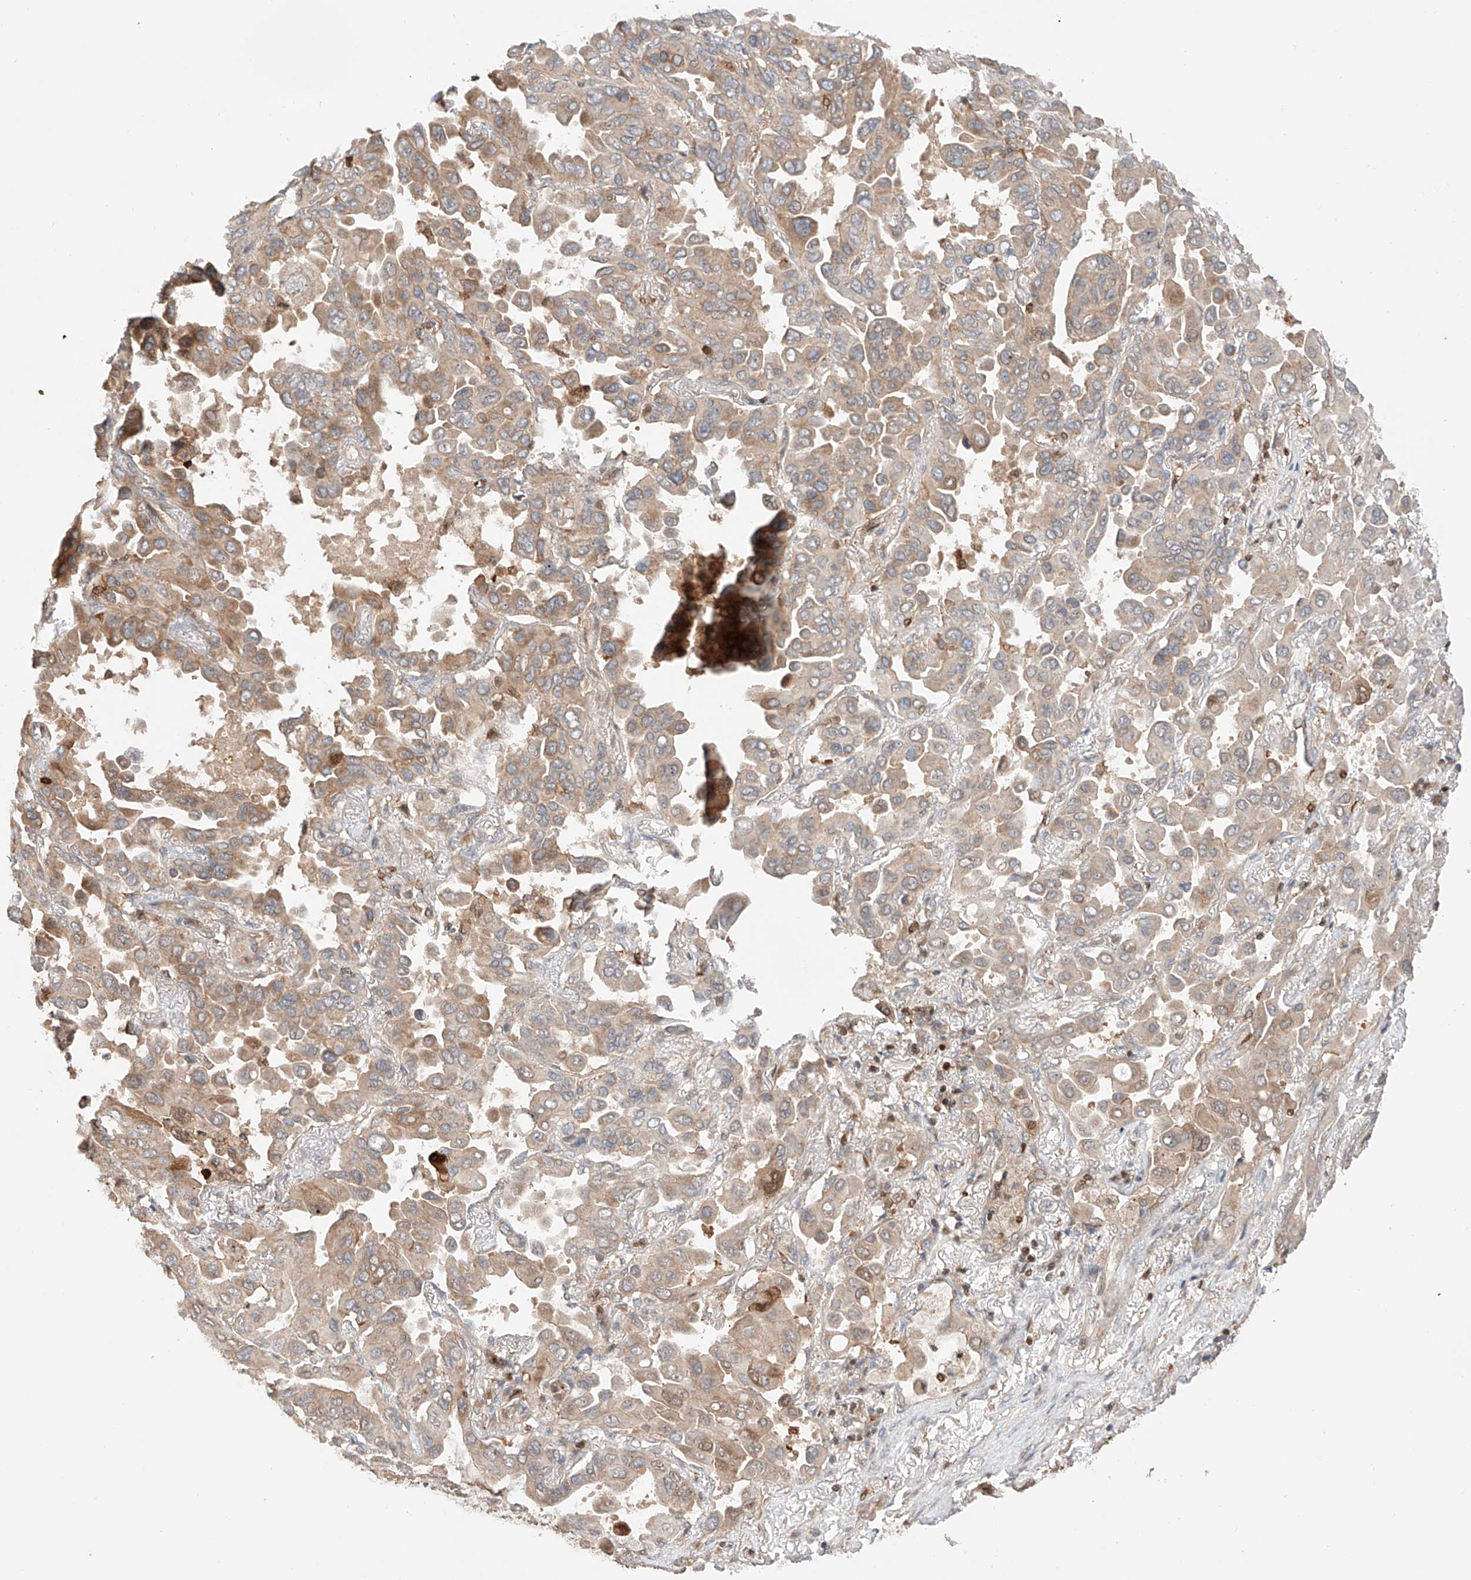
{"staining": {"intensity": "moderate", "quantity": ">75%", "location": "cytoplasmic/membranous"}, "tissue": "lung cancer", "cell_type": "Tumor cells", "image_type": "cancer", "snomed": [{"axis": "morphology", "description": "Adenocarcinoma, NOS"}, {"axis": "topography", "description": "Lung"}], "caption": "The photomicrograph exhibits staining of adenocarcinoma (lung), revealing moderate cytoplasmic/membranous protein positivity (brown color) within tumor cells. (Brightfield microscopy of DAB IHC at high magnification).", "gene": "IGSF22", "patient": {"sex": "male", "age": 64}}